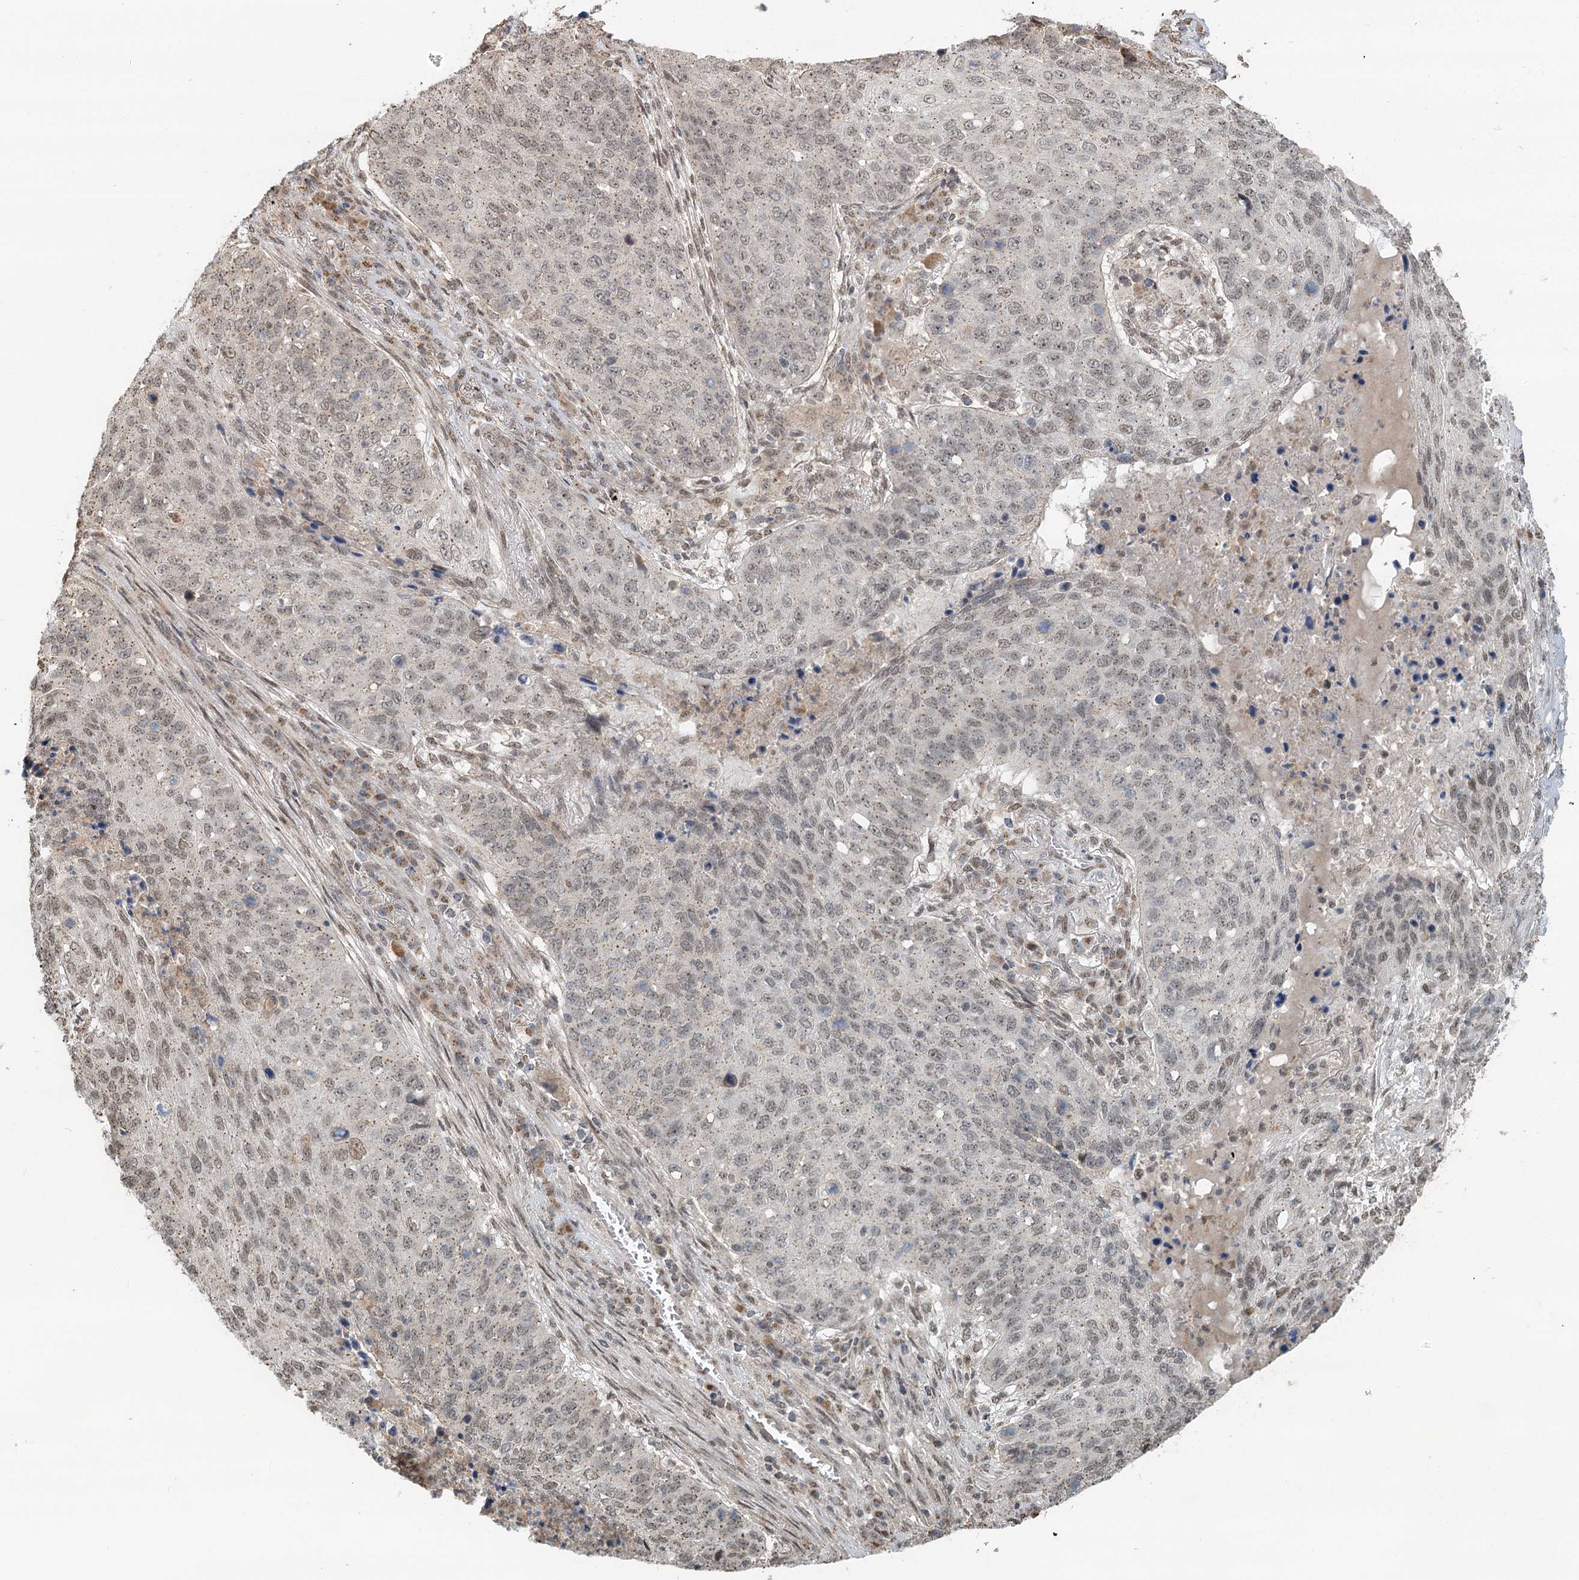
{"staining": {"intensity": "negative", "quantity": "none", "location": "none"}, "tissue": "lung cancer", "cell_type": "Tumor cells", "image_type": "cancer", "snomed": [{"axis": "morphology", "description": "Squamous cell carcinoma, NOS"}, {"axis": "topography", "description": "Lung"}], "caption": "An immunohistochemistry (IHC) micrograph of lung cancer is shown. There is no staining in tumor cells of lung cancer.", "gene": "GPALPP1", "patient": {"sex": "female", "age": 63}}